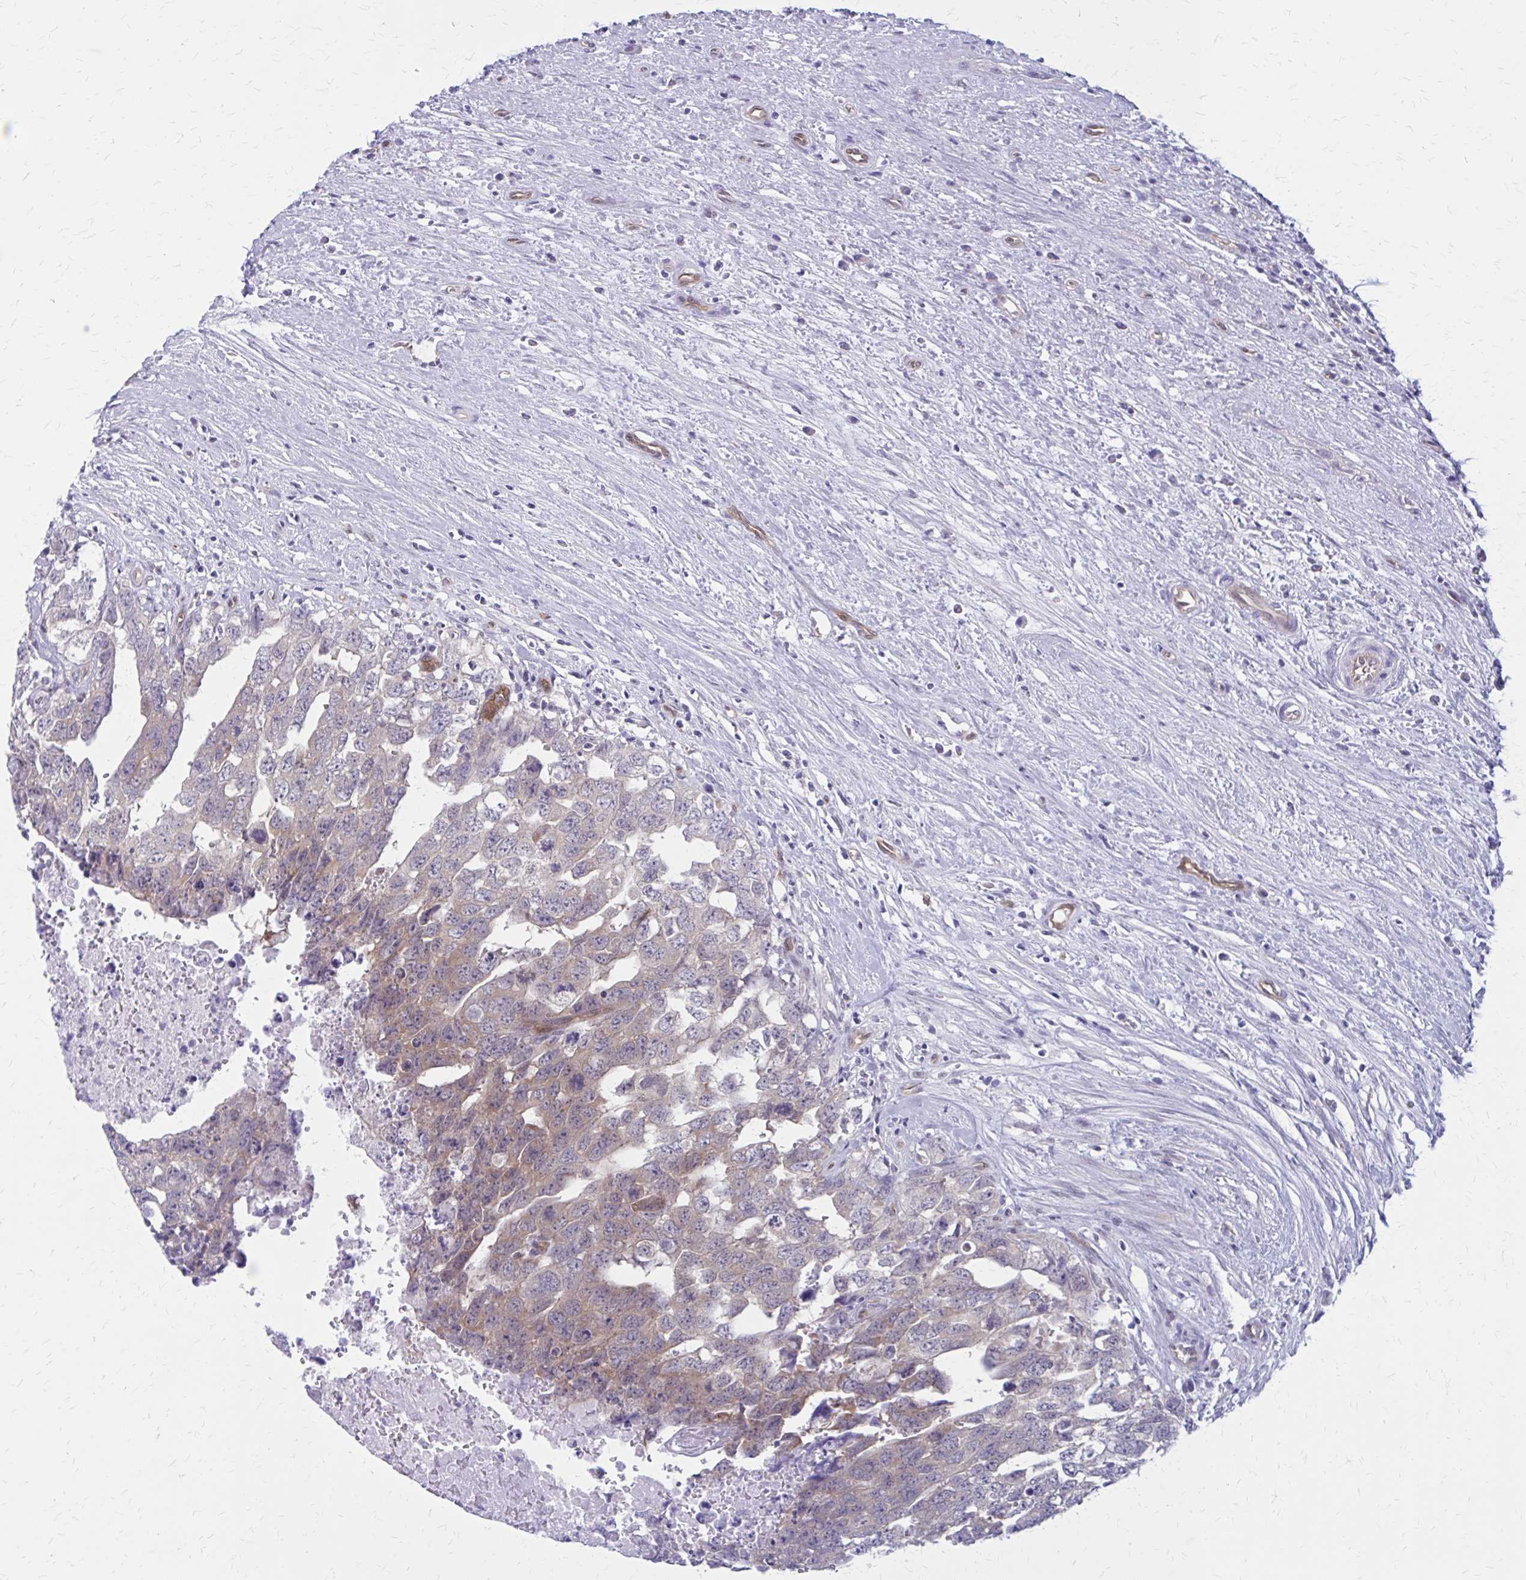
{"staining": {"intensity": "weak", "quantity": "25%-75%", "location": "cytoplasmic/membranous"}, "tissue": "testis cancer", "cell_type": "Tumor cells", "image_type": "cancer", "snomed": [{"axis": "morphology", "description": "Seminoma, NOS"}, {"axis": "morphology", "description": "Carcinoma, Embryonal, NOS"}, {"axis": "topography", "description": "Testis"}], "caption": "Seminoma (testis) stained for a protein displays weak cytoplasmic/membranous positivity in tumor cells. (Stains: DAB (3,3'-diaminobenzidine) in brown, nuclei in blue, Microscopy: brightfield microscopy at high magnification).", "gene": "CLIC2", "patient": {"sex": "male", "age": 29}}